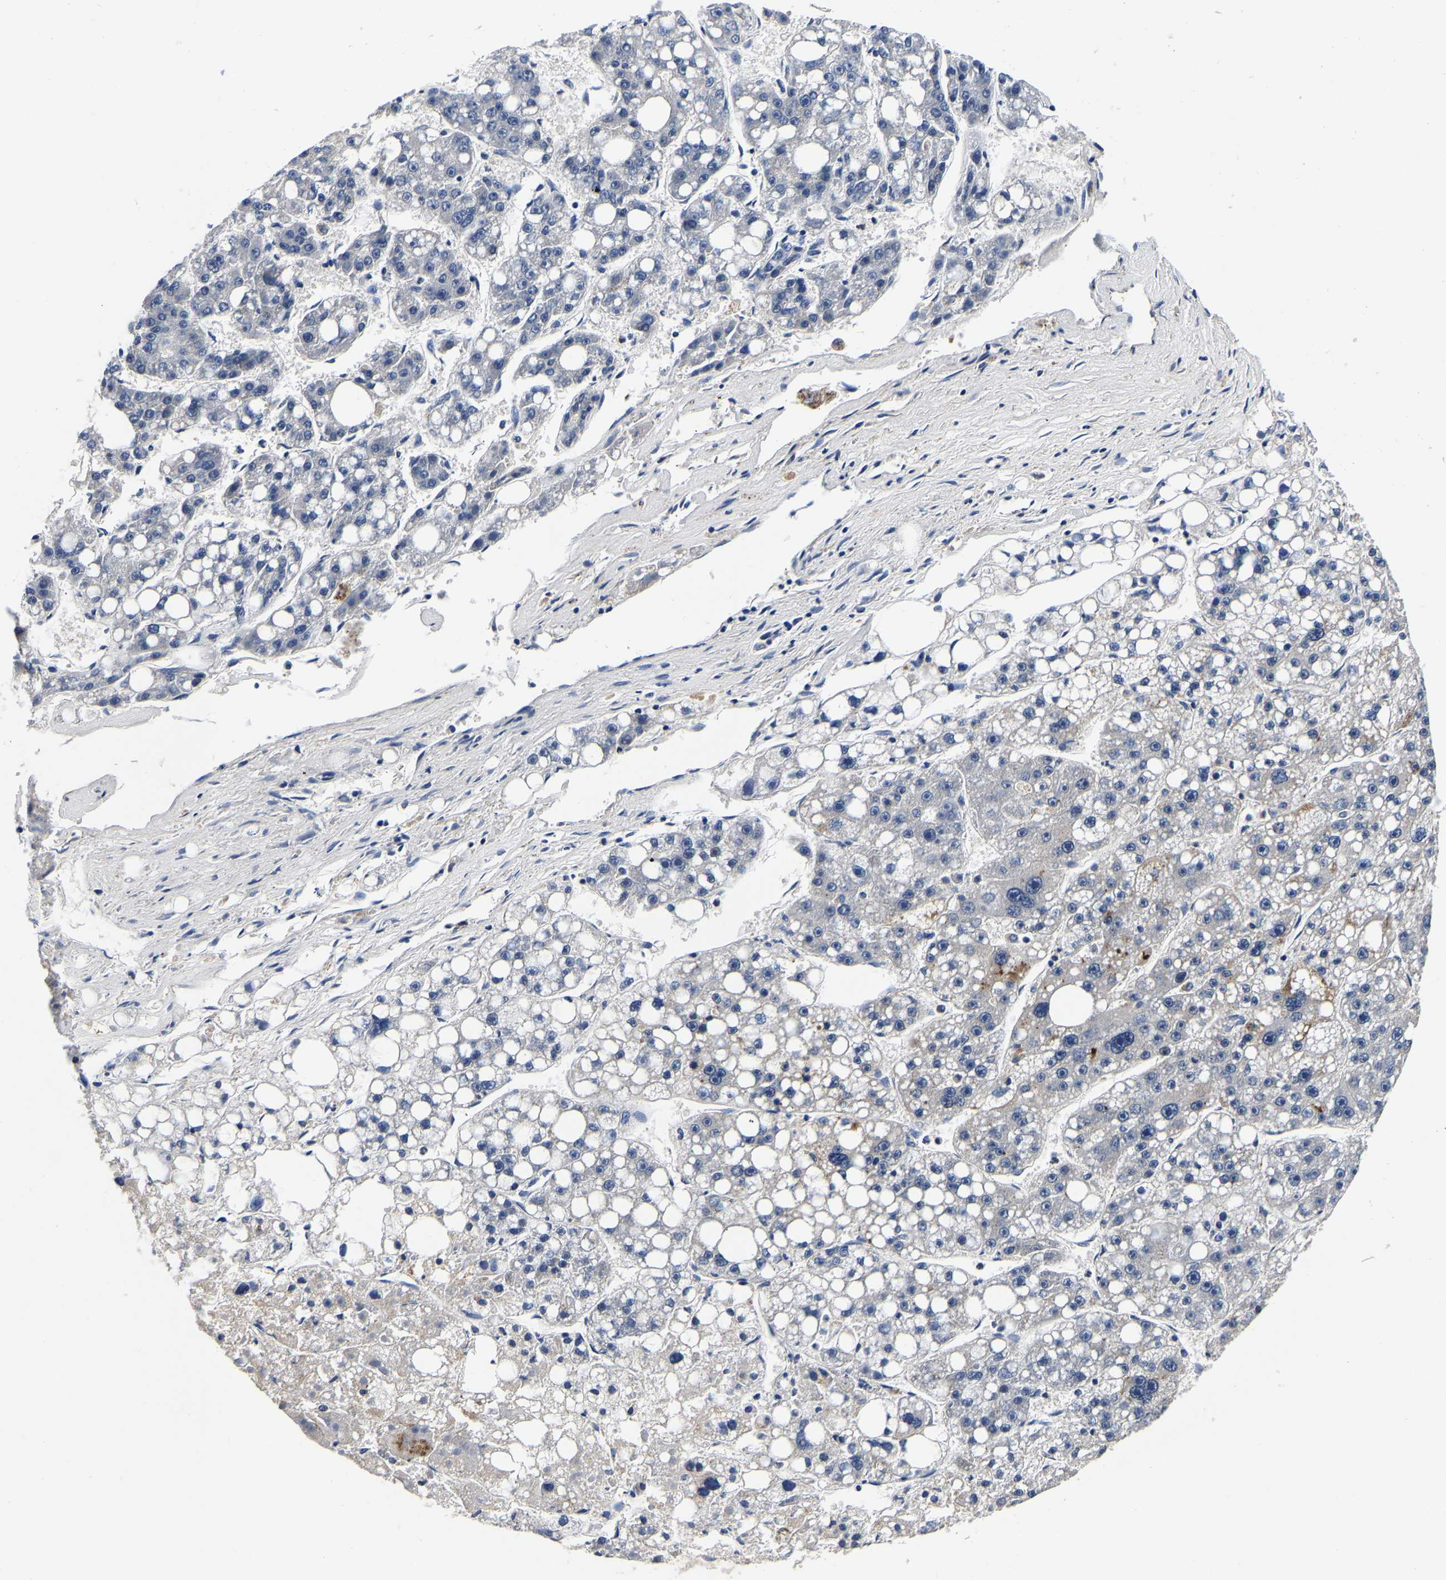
{"staining": {"intensity": "negative", "quantity": "none", "location": "none"}, "tissue": "liver cancer", "cell_type": "Tumor cells", "image_type": "cancer", "snomed": [{"axis": "morphology", "description": "Carcinoma, Hepatocellular, NOS"}, {"axis": "topography", "description": "Liver"}], "caption": "A high-resolution micrograph shows immunohistochemistry staining of liver cancer (hepatocellular carcinoma), which reveals no significant expression in tumor cells.", "gene": "GRN", "patient": {"sex": "female", "age": 61}}